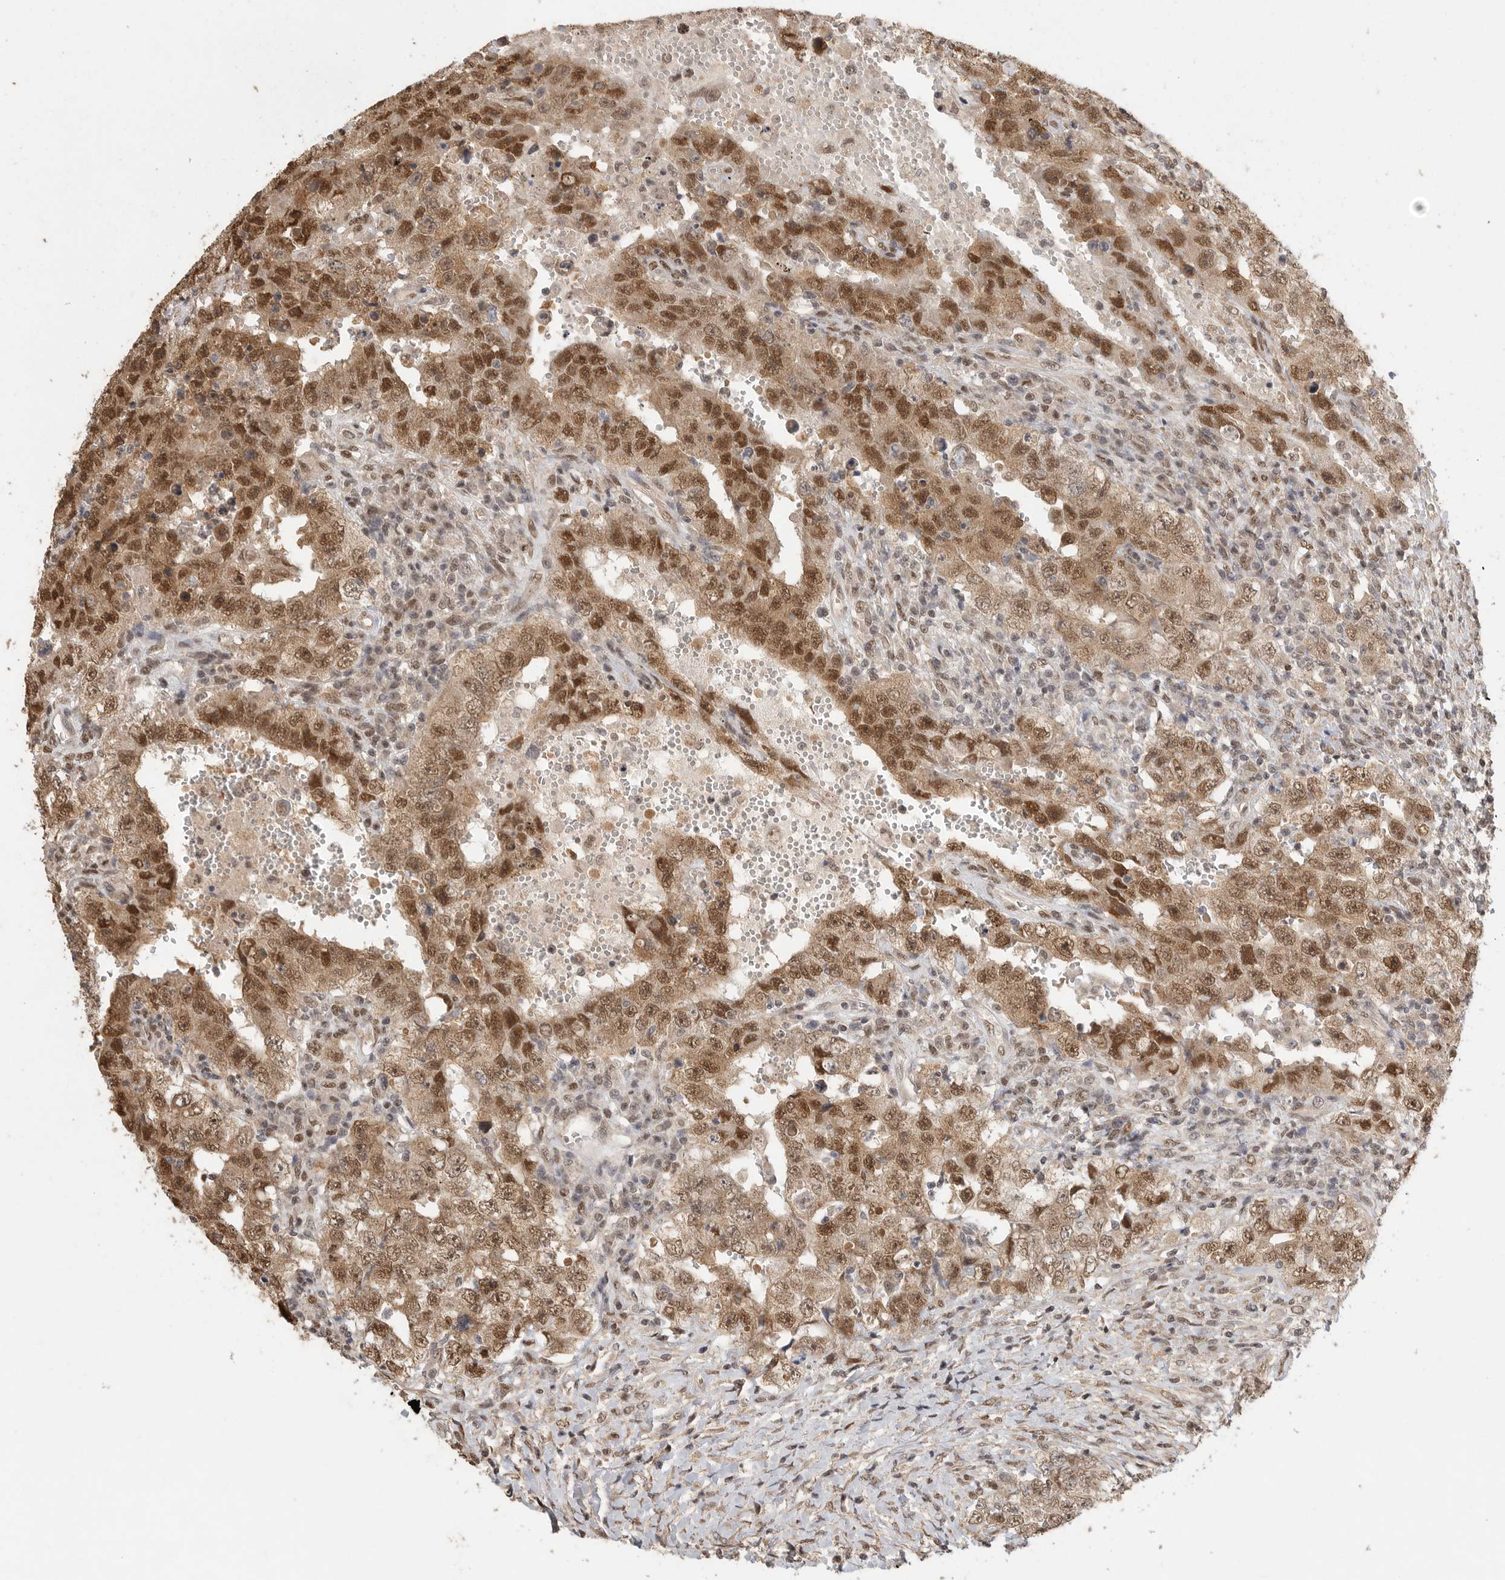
{"staining": {"intensity": "strong", "quantity": ">75%", "location": "cytoplasmic/membranous,nuclear"}, "tissue": "testis cancer", "cell_type": "Tumor cells", "image_type": "cancer", "snomed": [{"axis": "morphology", "description": "Carcinoma, Embryonal, NOS"}, {"axis": "topography", "description": "Testis"}], "caption": "A histopathology image of embryonal carcinoma (testis) stained for a protein demonstrates strong cytoplasmic/membranous and nuclear brown staining in tumor cells.", "gene": "DFFA", "patient": {"sex": "male", "age": 26}}